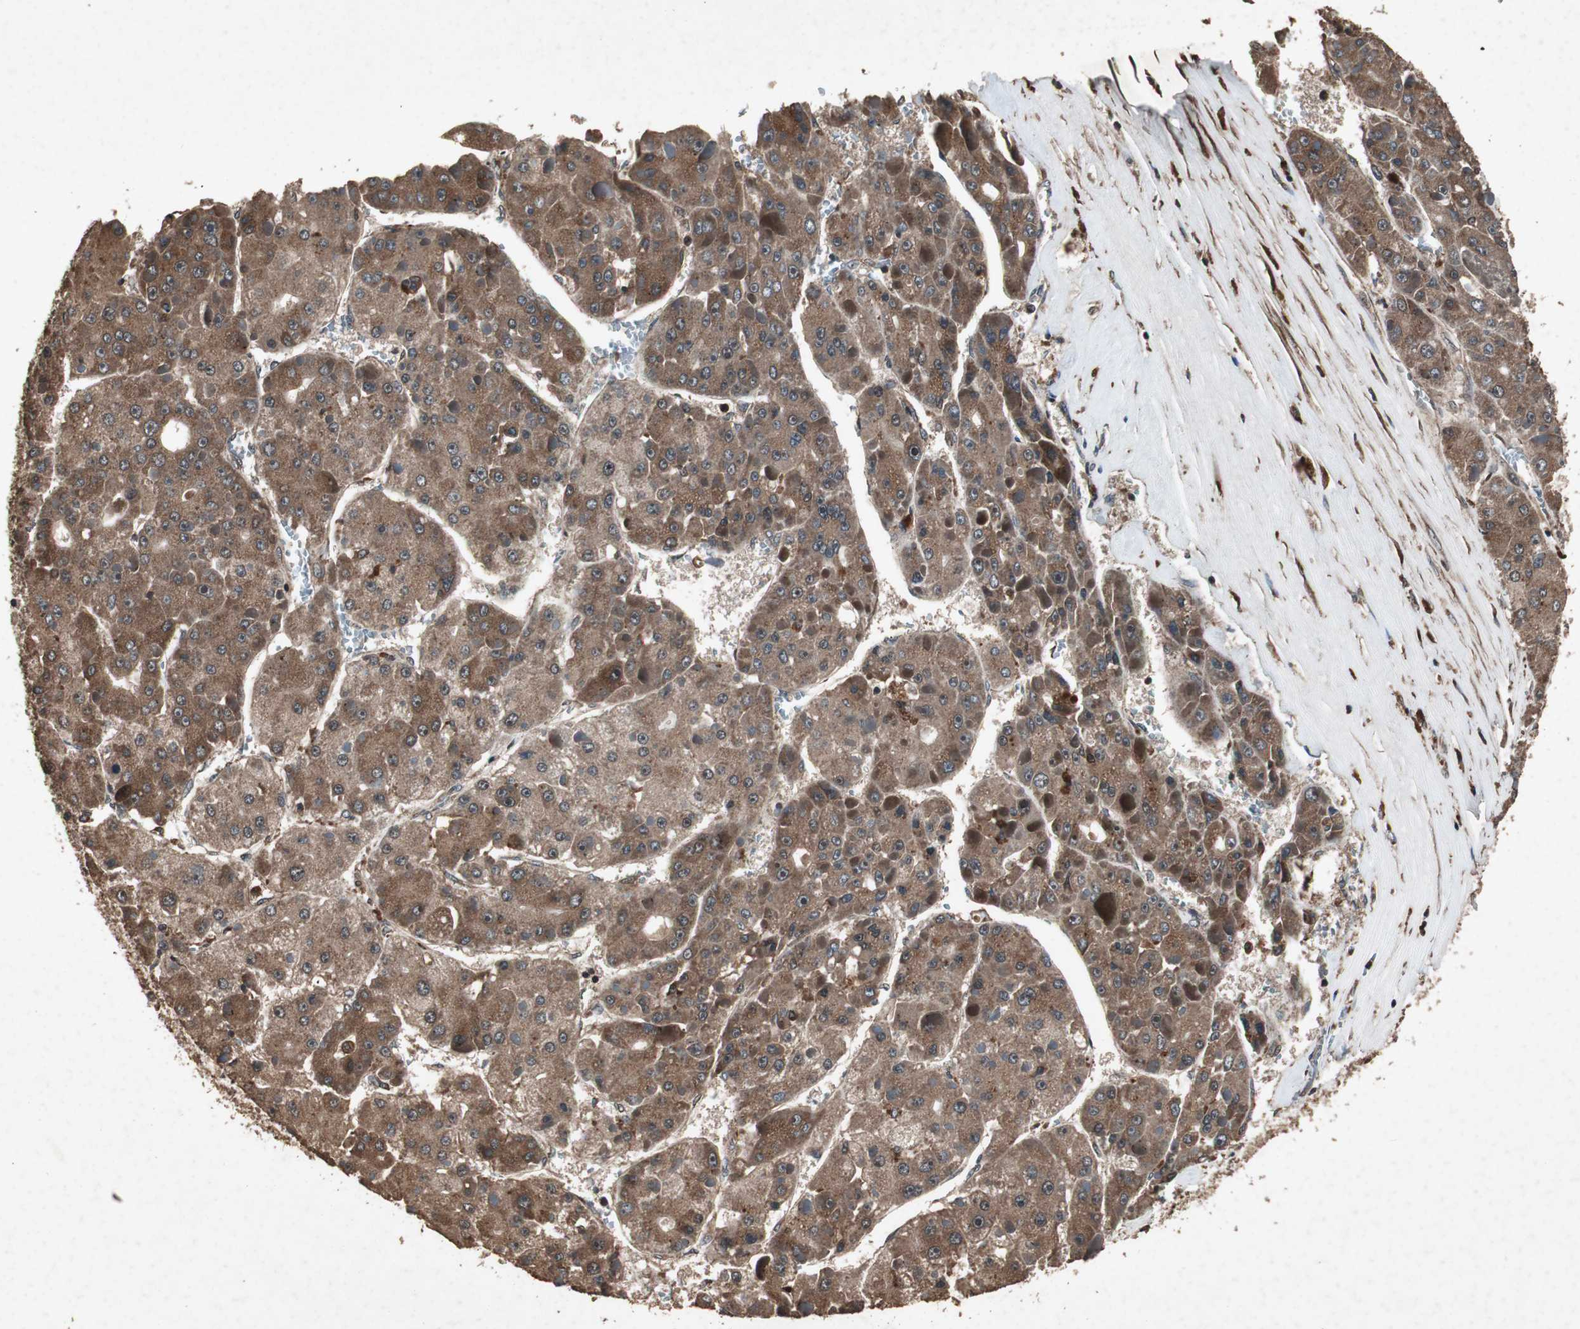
{"staining": {"intensity": "strong", "quantity": ">75%", "location": "cytoplasmic/membranous"}, "tissue": "liver cancer", "cell_type": "Tumor cells", "image_type": "cancer", "snomed": [{"axis": "morphology", "description": "Carcinoma, Hepatocellular, NOS"}, {"axis": "topography", "description": "Liver"}], "caption": "Immunohistochemistry (IHC) histopathology image of neoplastic tissue: liver hepatocellular carcinoma stained using immunohistochemistry (IHC) reveals high levels of strong protein expression localized specifically in the cytoplasmic/membranous of tumor cells, appearing as a cytoplasmic/membranous brown color.", "gene": "LAMTOR5", "patient": {"sex": "female", "age": 73}}